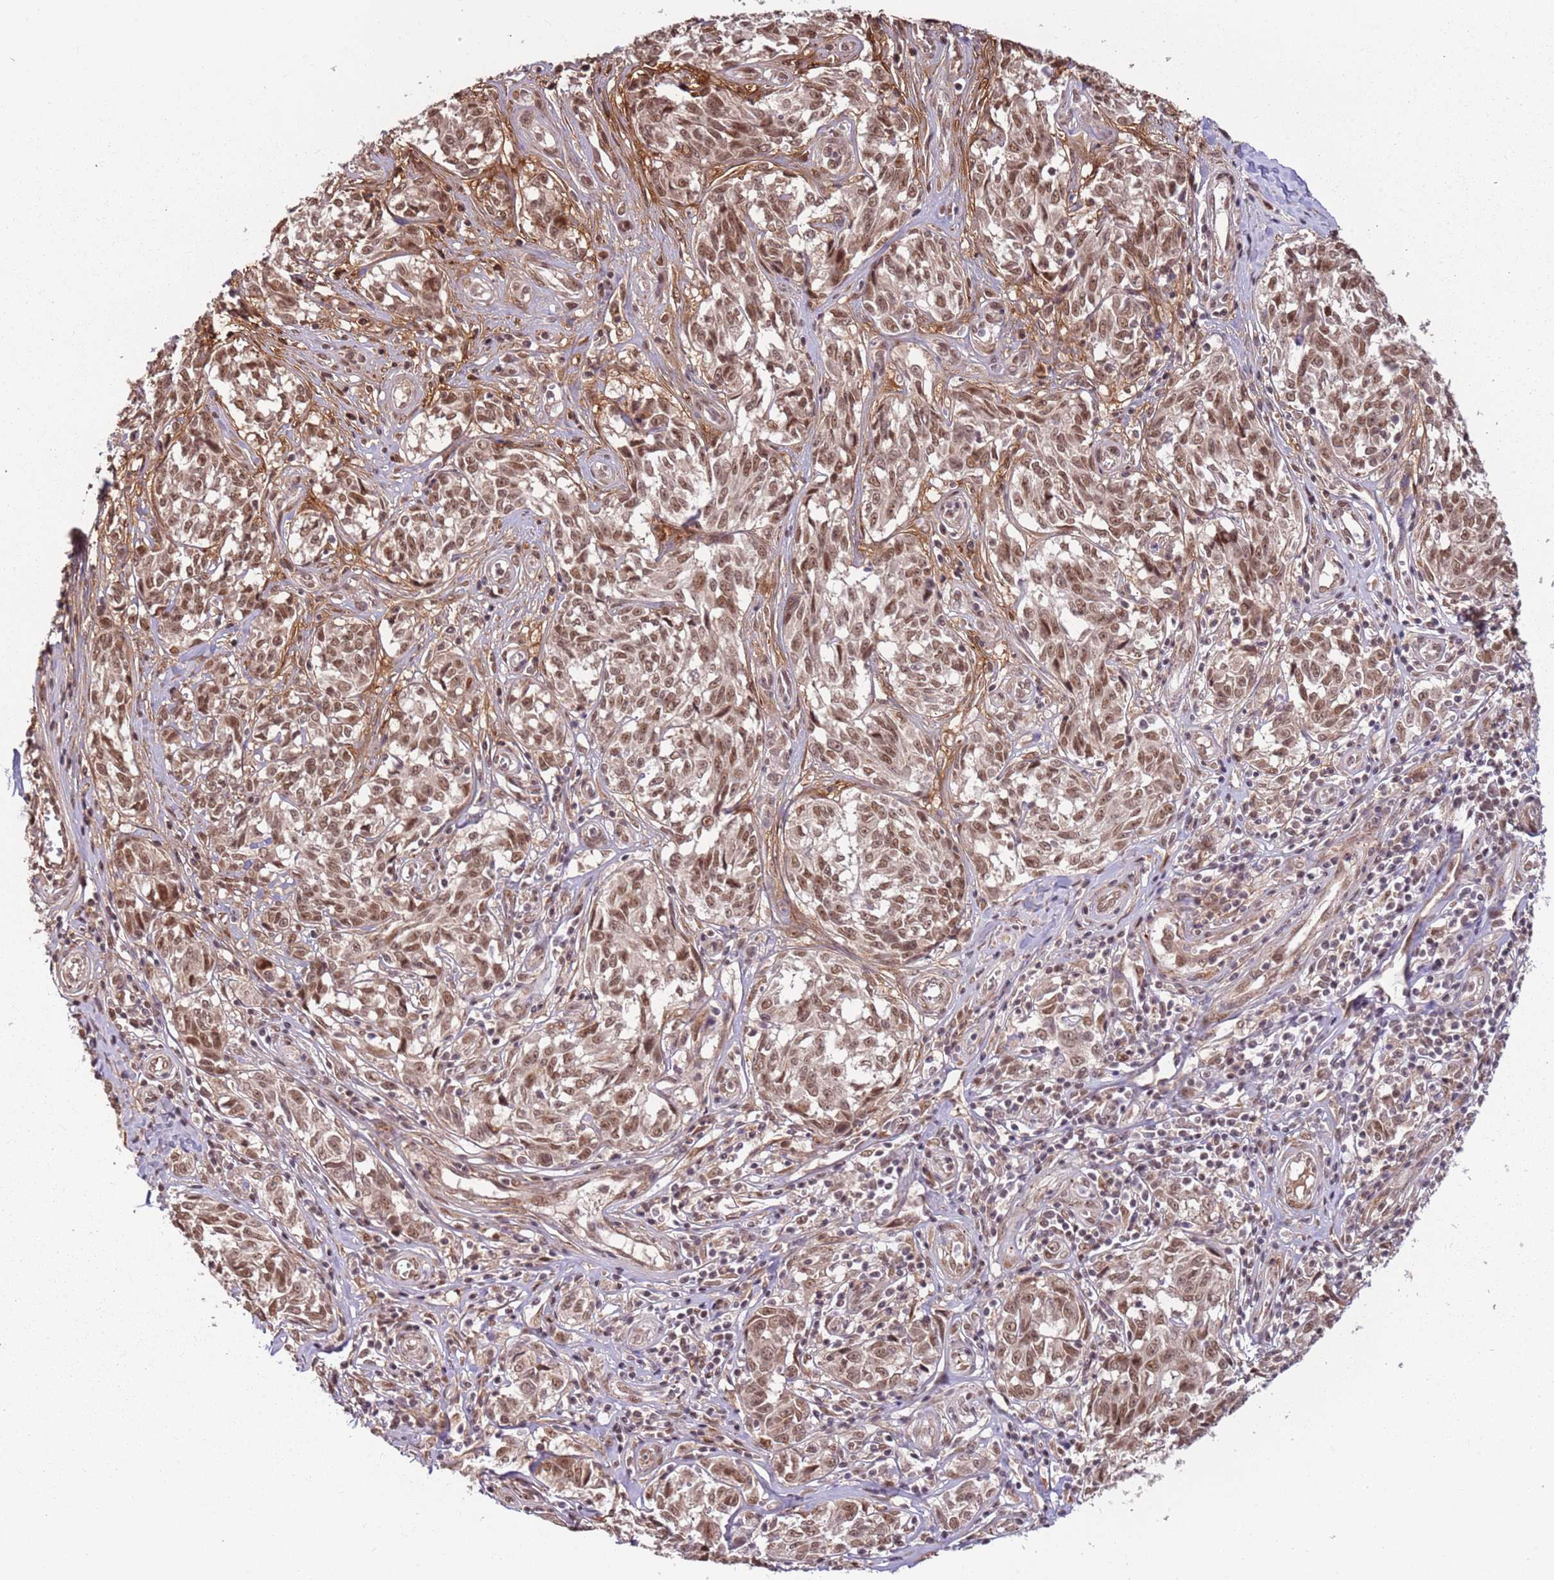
{"staining": {"intensity": "moderate", "quantity": ">75%", "location": "nuclear"}, "tissue": "melanoma", "cell_type": "Tumor cells", "image_type": "cancer", "snomed": [{"axis": "morphology", "description": "Normal tissue, NOS"}, {"axis": "morphology", "description": "Malignant melanoma, NOS"}, {"axis": "topography", "description": "Skin"}], "caption": "This histopathology image shows melanoma stained with immunohistochemistry to label a protein in brown. The nuclear of tumor cells show moderate positivity for the protein. Nuclei are counter-stained blue.", "gene": "POLR3H", "patient": {"sex": "female", "age": 64}}